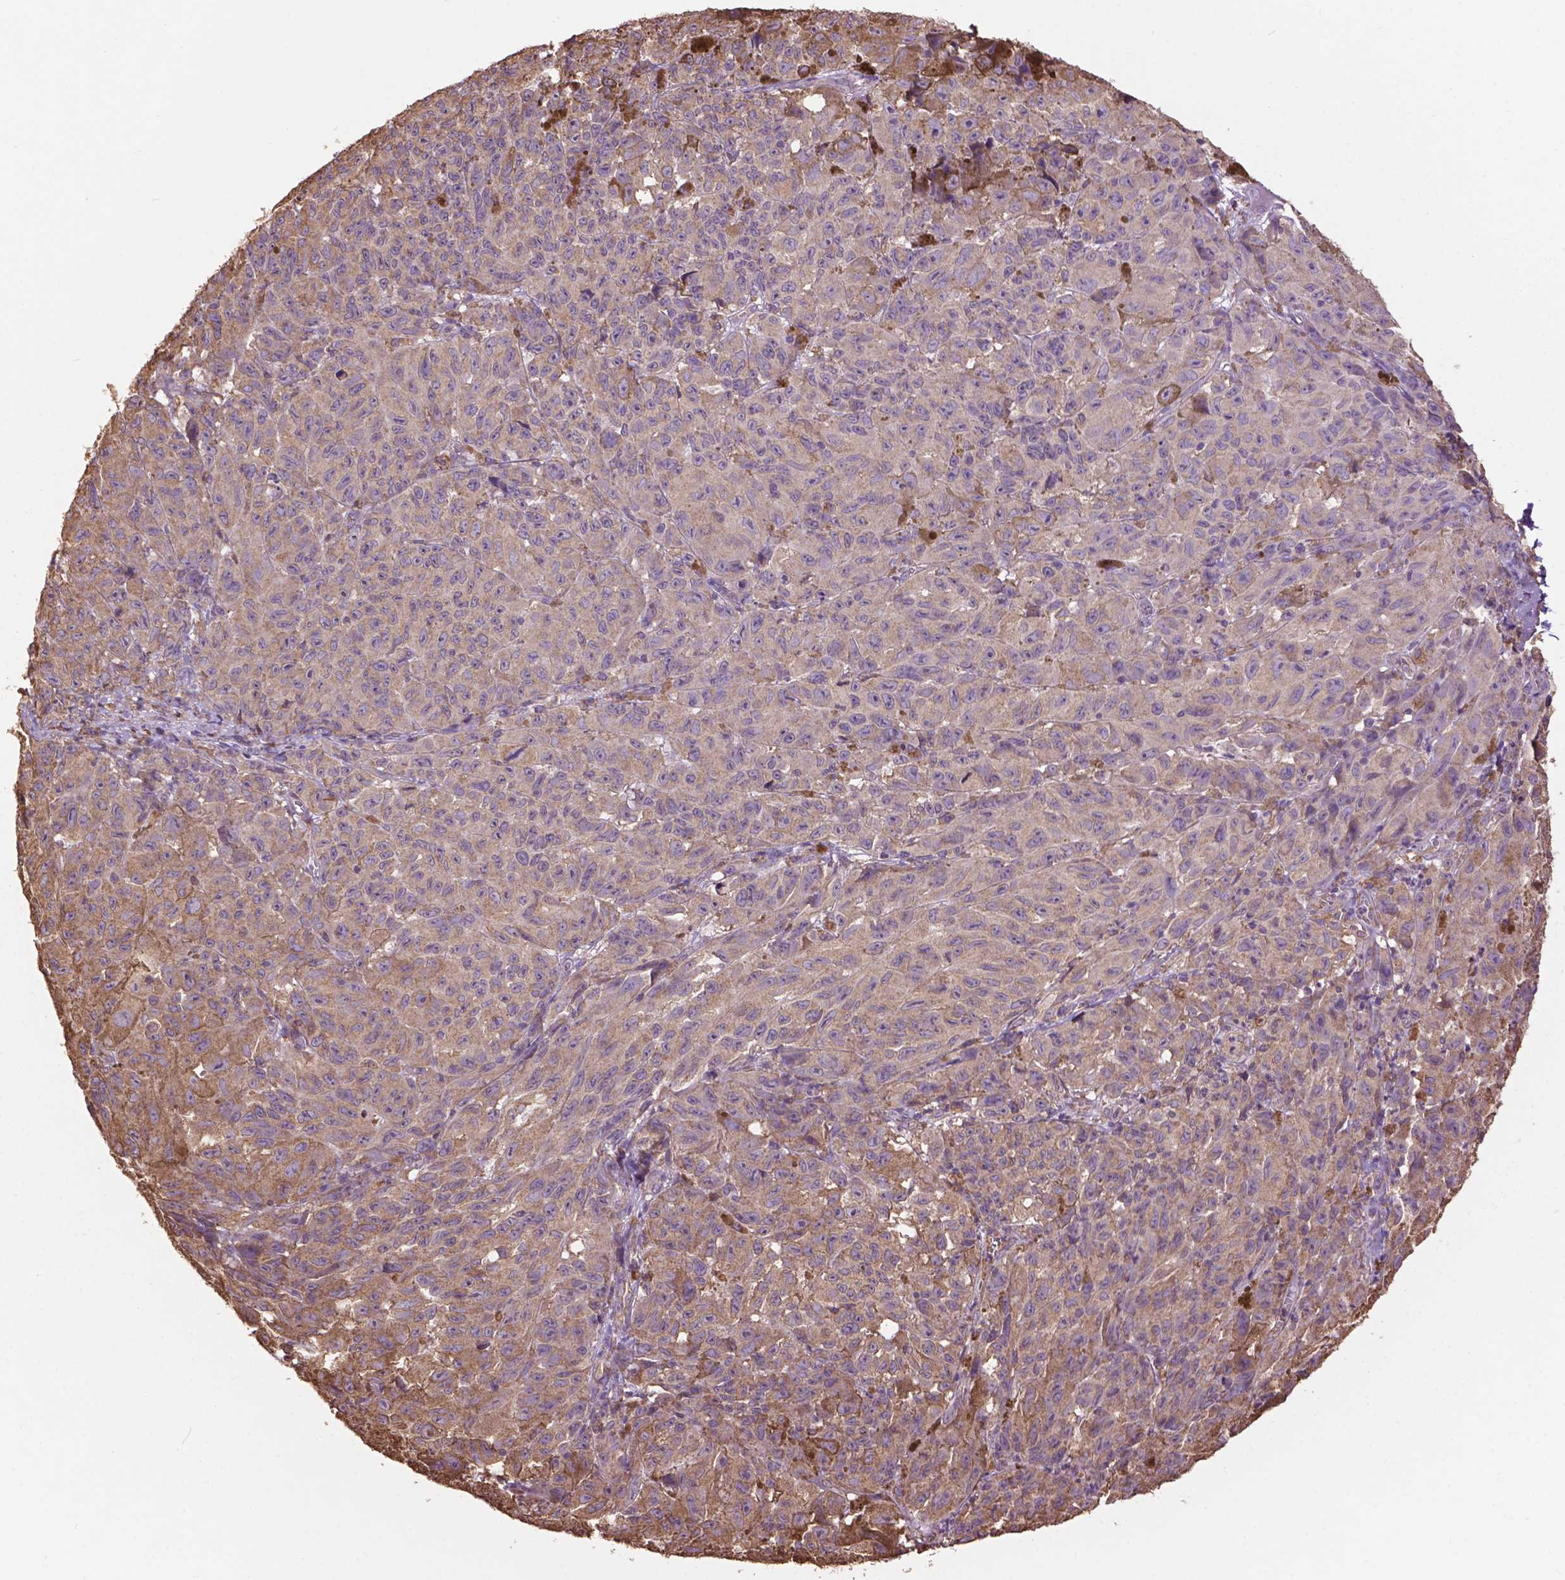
{"staining": {"intensity": "moderate", "quantity": "25%-75%", "location": "cytoplasmic/membranous"}, "tissue": "melanoma", "cell_type": "Tumor cells", "image_type": "cancer", "snomed": [{"axis": "morphology", "description": "Malignant melanoma, NOS"}, {"axis": "topography", "description": "Vulva, labia, clitoris and Bartholin´s gland, NO"}], "caption": "Immunohistochemical staining of melanoma reveals moderate cytoplasmic/membranous protein positivity in approximately 25%-75% of tumor cells. Using DAB (3,3'-diaminobenzidine) (brown) and hematoxylin (blue) stains, captured at high magnification using brightfield microscopy.", "gene": "PPP2R5E", "patient": {"sex": "female", "age": 75}}